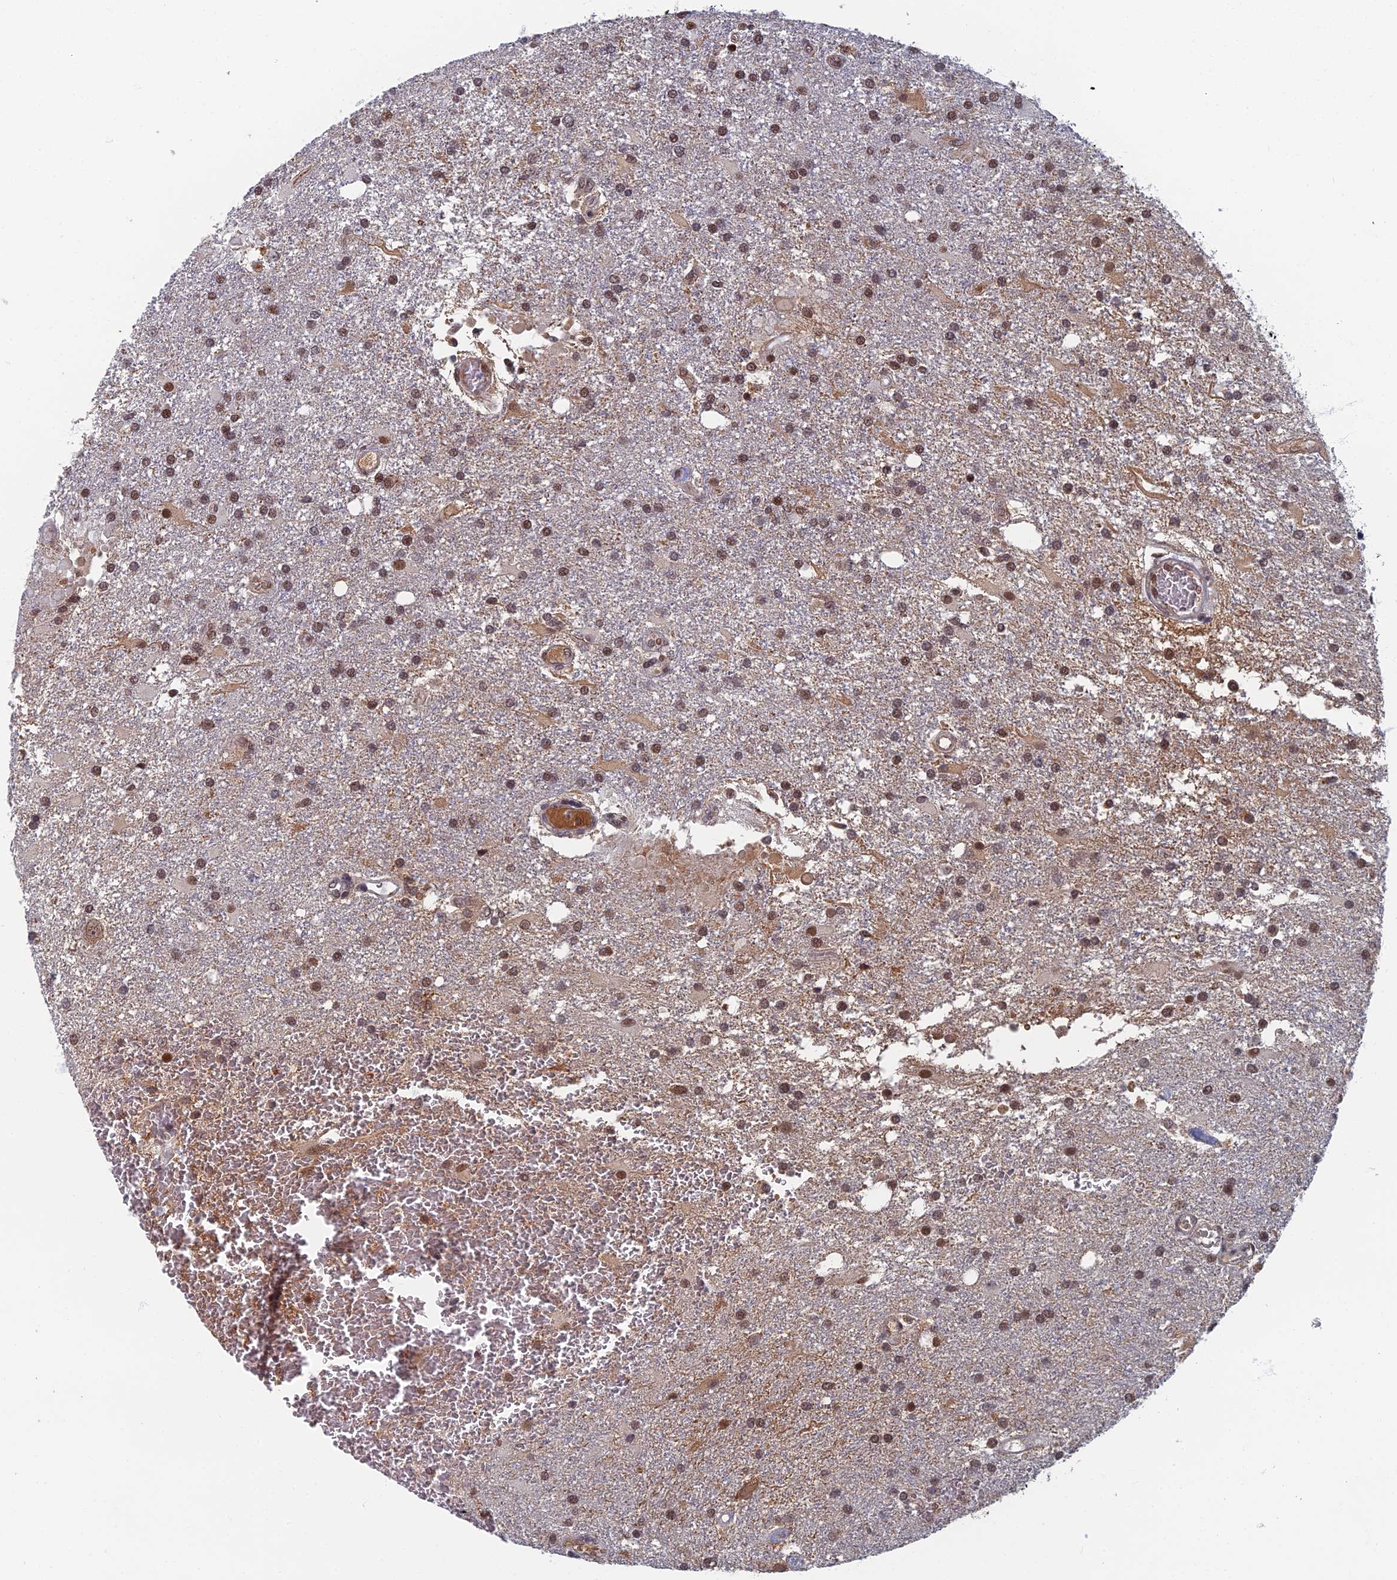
{"staining": {"intensity": "weak", "quantity": ">75%", "location": "nuclear"}, "tissue": "glioma", "cell_type": "Tumor cells", "image_type": "cancer", "snomed": [{"axis": "morphology", "description": "Glioma, malignant, Low grade"}, {"axis": "topography", "description": "Brain"}], "caption": "A brown stain shows weak nuclear expression of a protein in glioma tumor cells. (DAB = brown stain, brightfield microscopy at high magnification).", "gene": "TAF13", "patient": {"sex": "male", "age": 66}}